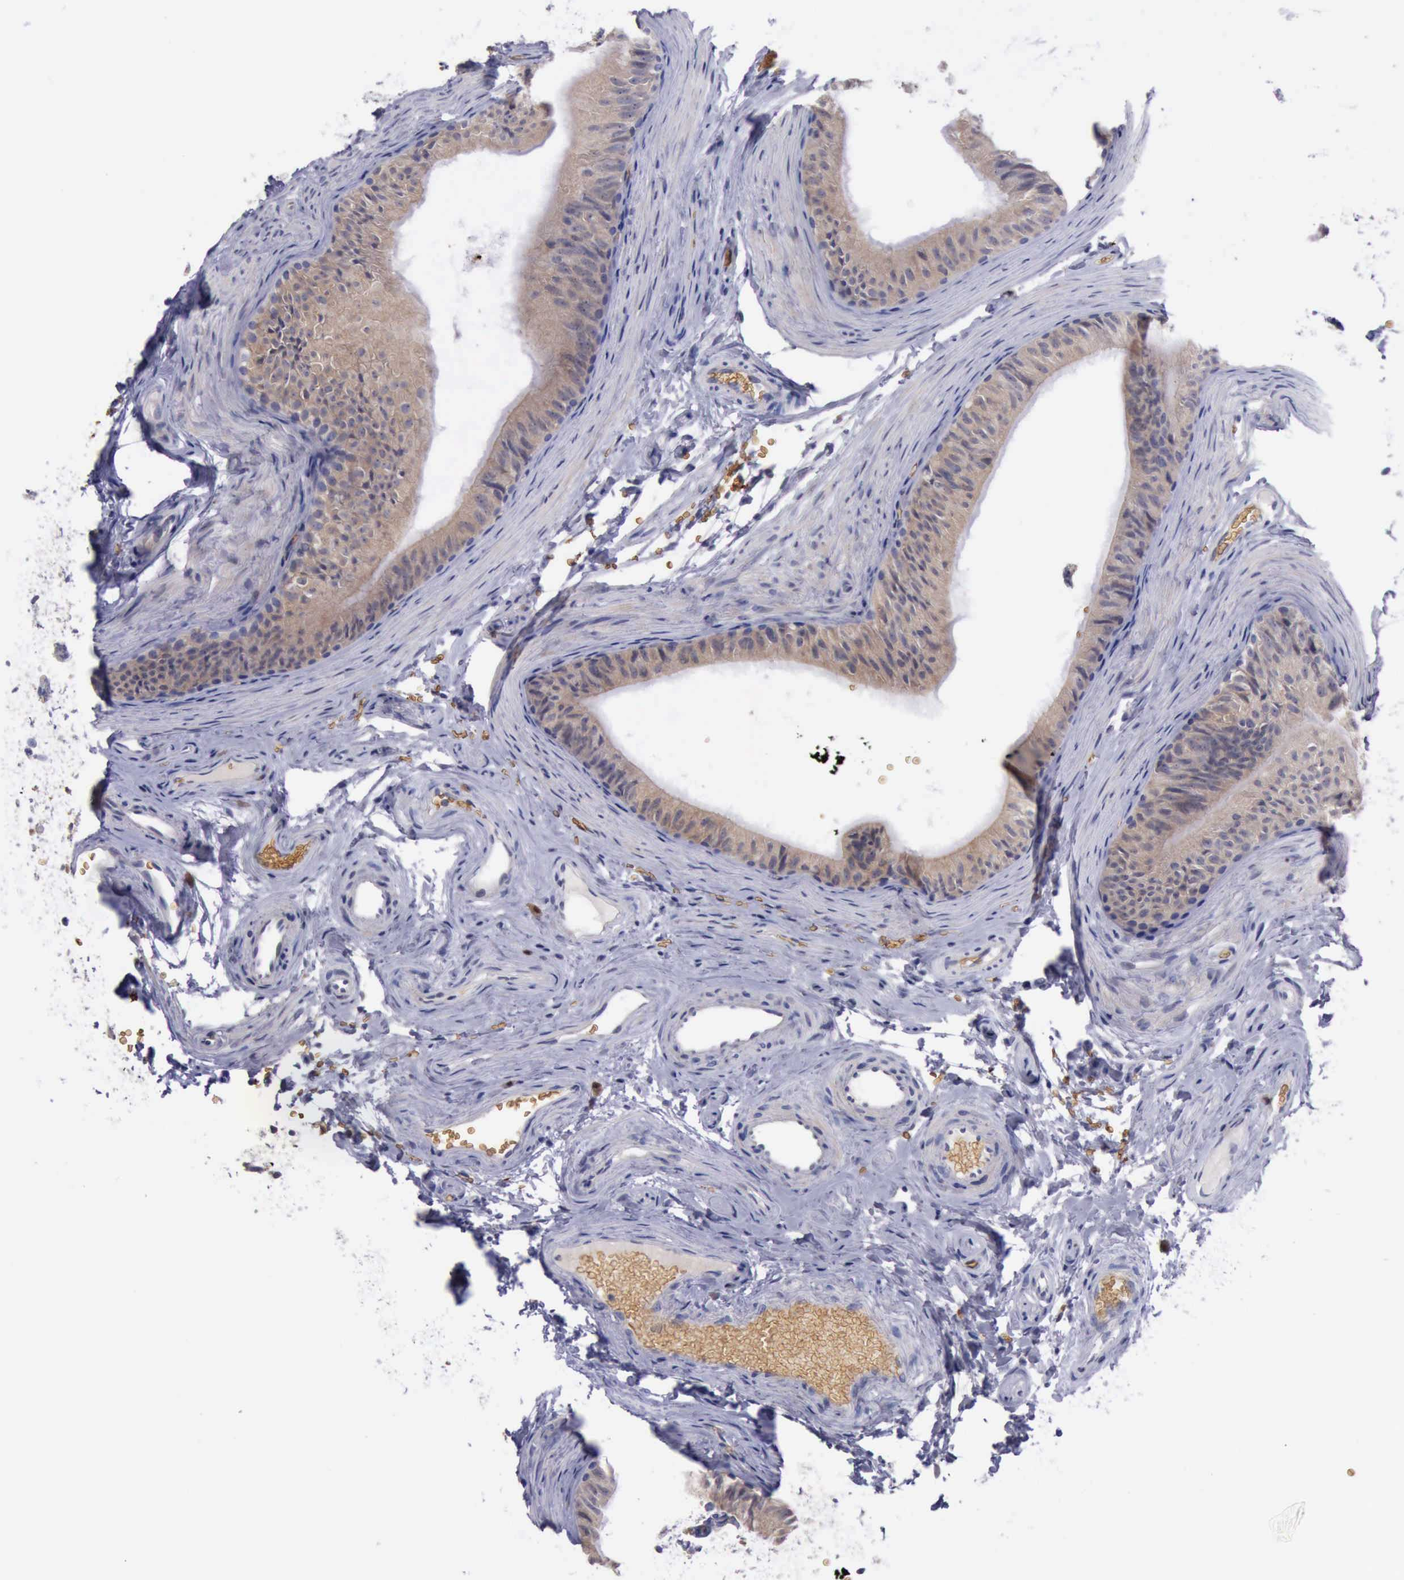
{"staining": {"intensity": "weak", "quantity": ">75%", "location": "cytoplasmic/membranous"}, "tissue": "epididymis", "cell_type": "Glandular cells", "image_type": "normal", "snomed": [{"axis": "morphology", "description": "Normal tissue, NOS"}, {"axis": "topography", "description": "Testis"}, {"axis": "topography", "description": "Epididymis"}], "caption": "Glandular cells display weak cytoplasmic/membranous expression in about >75% of cells in unremarkable epididymis.", "gene": "CEP128", "patient": {"sex": "male", "age": 36}}